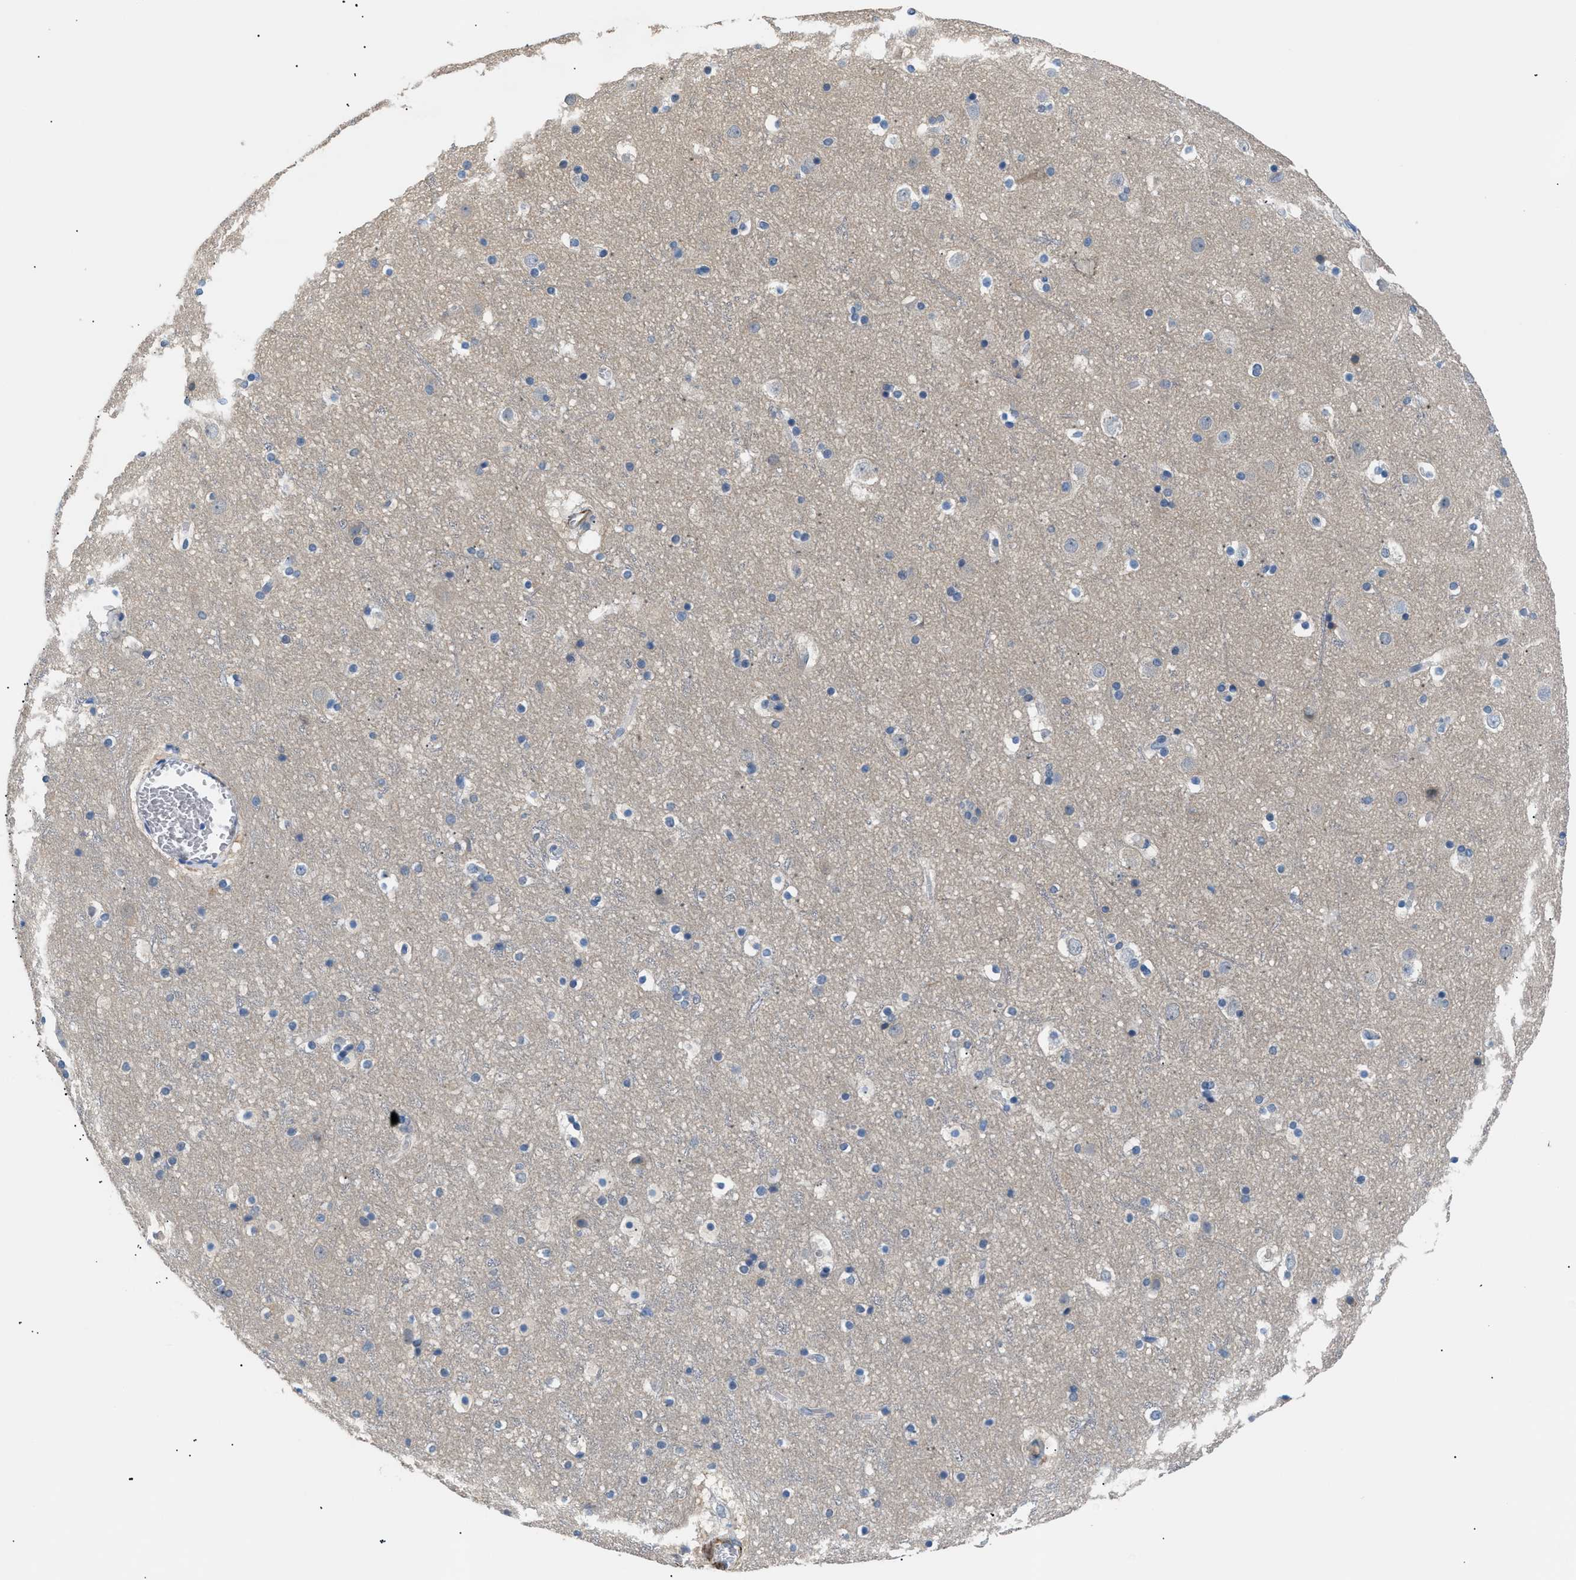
{"staining": {"intensity": "negative", "quantity": "none", "location": "none"}, "tissue": "cerebral cortex", "cell_type": "Endothelial cells", "image_type": "normal", "snomed": [{"axis": "morphology", "description": "Normal tissue, NOS"}, {"axis": "topography", "description": "Cerebral cortex"}], "caption": "Cerebral cortex was stained to show a protein in brown. There is no significant expression in endothelial cells. (DAB (3,3'-diaminobenzidine) immunohistochemistry (IHC) with hematoxylin counter stain).", "gene": "ICA1", "patient": {"sex": "male", "age": 45}}